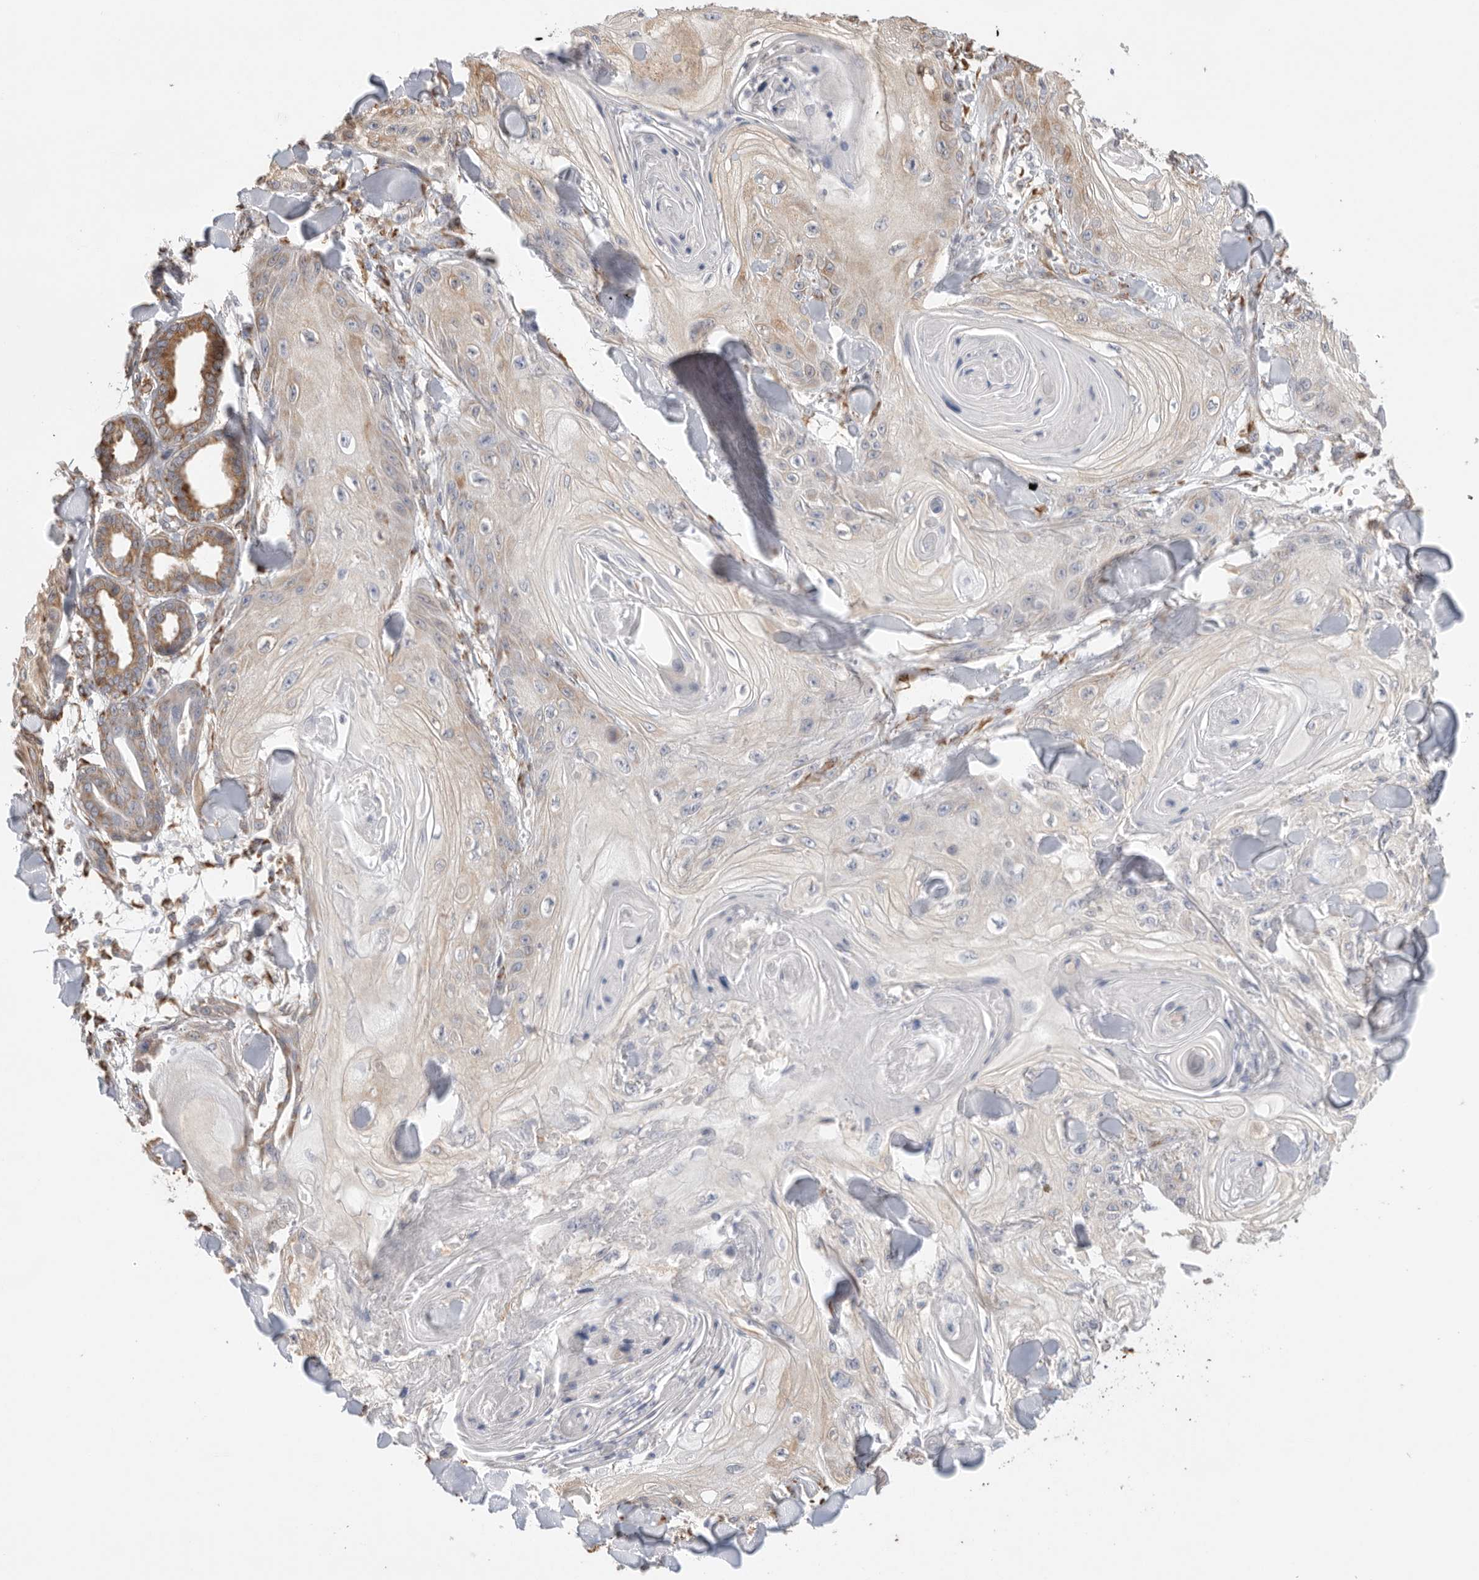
{"staining": {"intensity": "weak", "quantity": "25%-75%", "location": "cytoplasmic/membranous"}, "tissue": "skin cancer", "cell_type": "Tumor cells", "image_type": "cancer", "snomed": [{"axis": "morphology", "description": "Squamous cell carcinoma, NOS"}, {"axis": "topography", "description": "Skin"}], "caption": "Skin cancer (squamous cell carcinoma) stained with a brown dye demonstrates weak cytoplasmic/membranous positive positivity in approximately 25%-75% of tumor cells.", "gene": "BLOC1S5", "patient": {"sex": "male", "age": 74}}